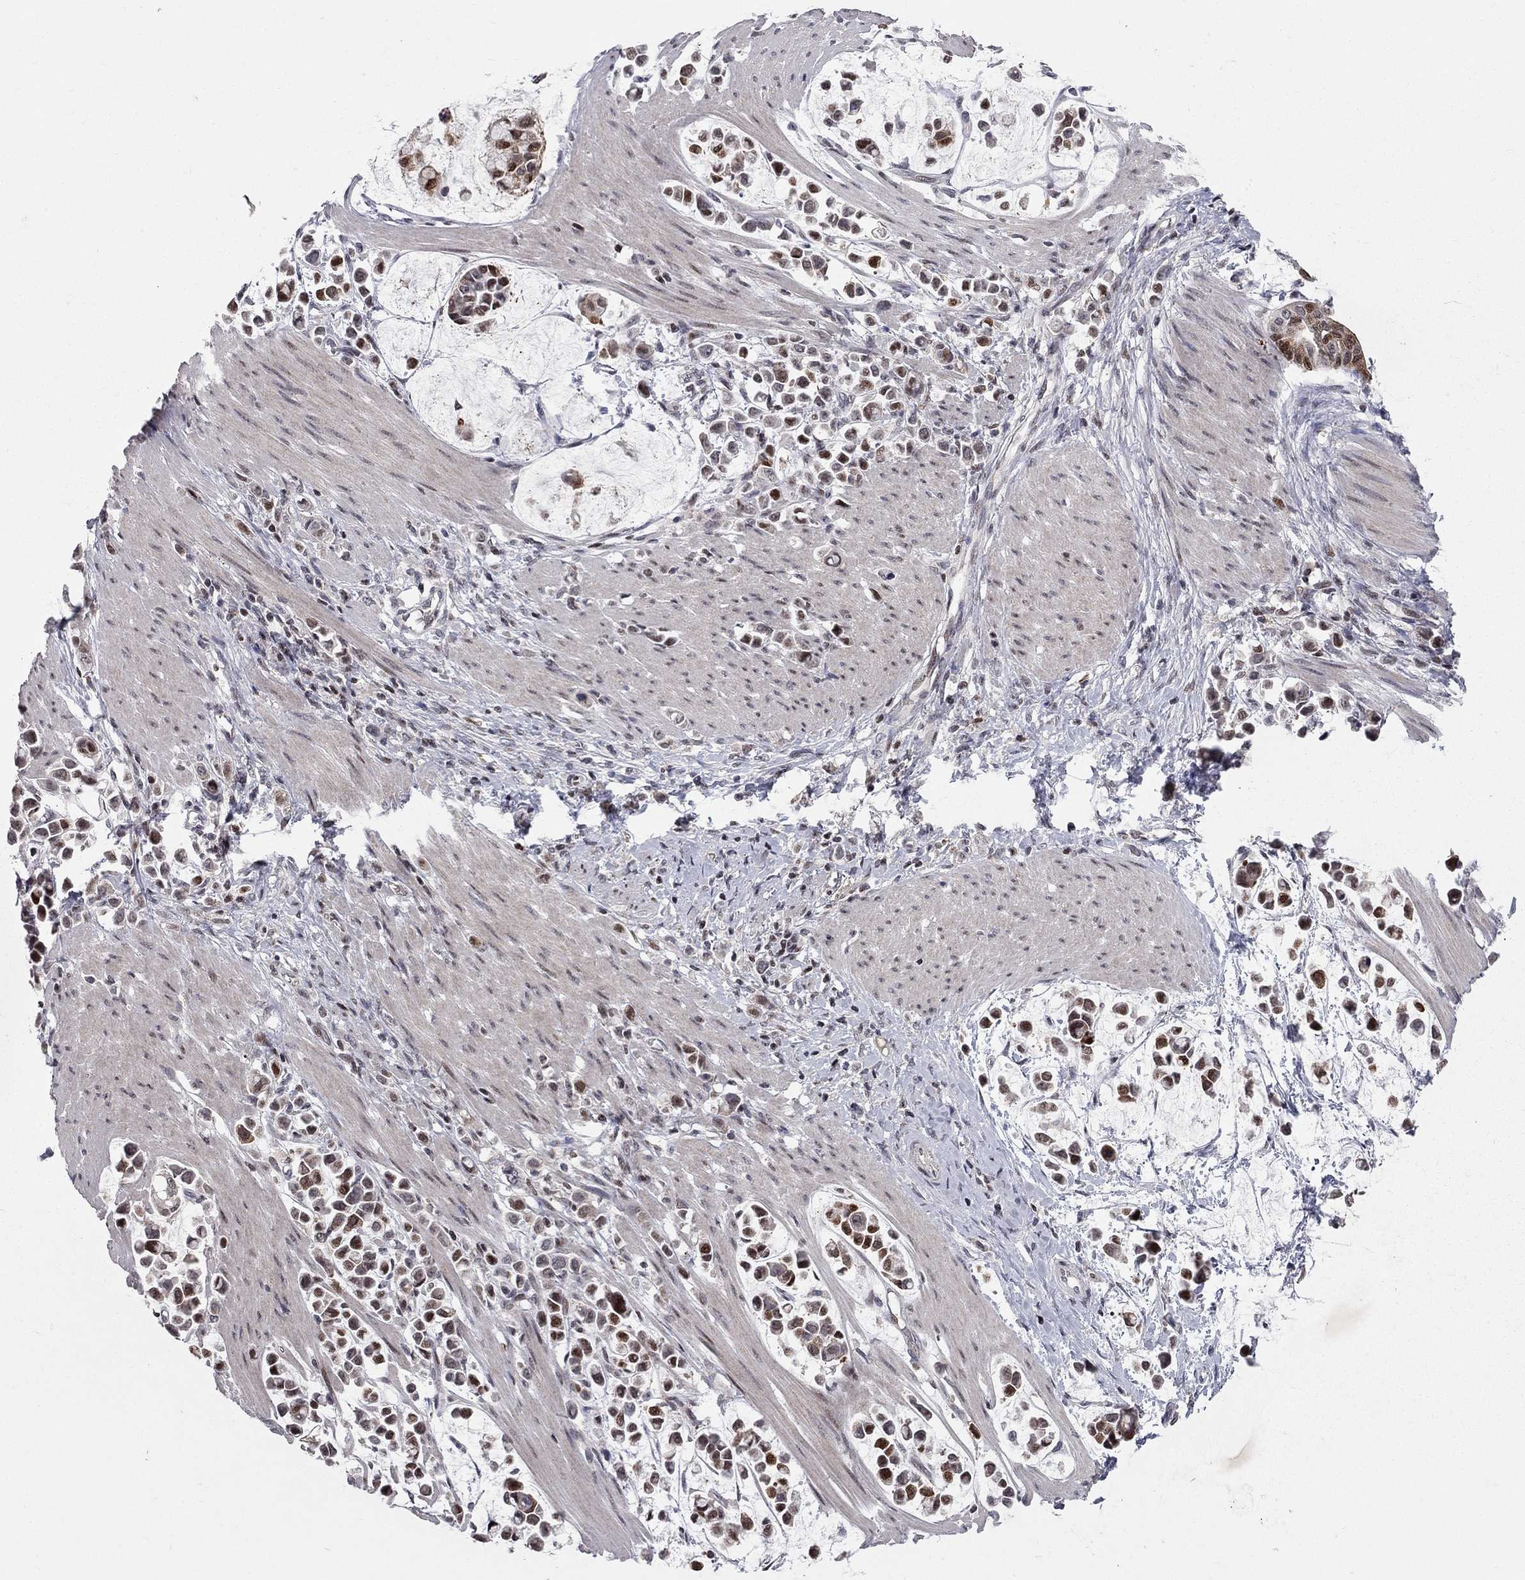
{"staining": {"intensity": "strong", "quantity": "25%-75%", "location": "nuclear"}, "tissue": "stomach cancer", "cell_type": "Tumor cells", "image_type": "cancer", "snomed": [{"axis": "morphology", "description": "Adenocarcinoma, NOS"}, {"axis": "topography", "description": "Stomach"}], "caption": "Protein staining displays strong nuclear expression in approximately 25%-75% of tumor cells in stomach adenocarcinoma.", "gene": "HDAC3", "patient": {"sex": "male", "age": 82}}